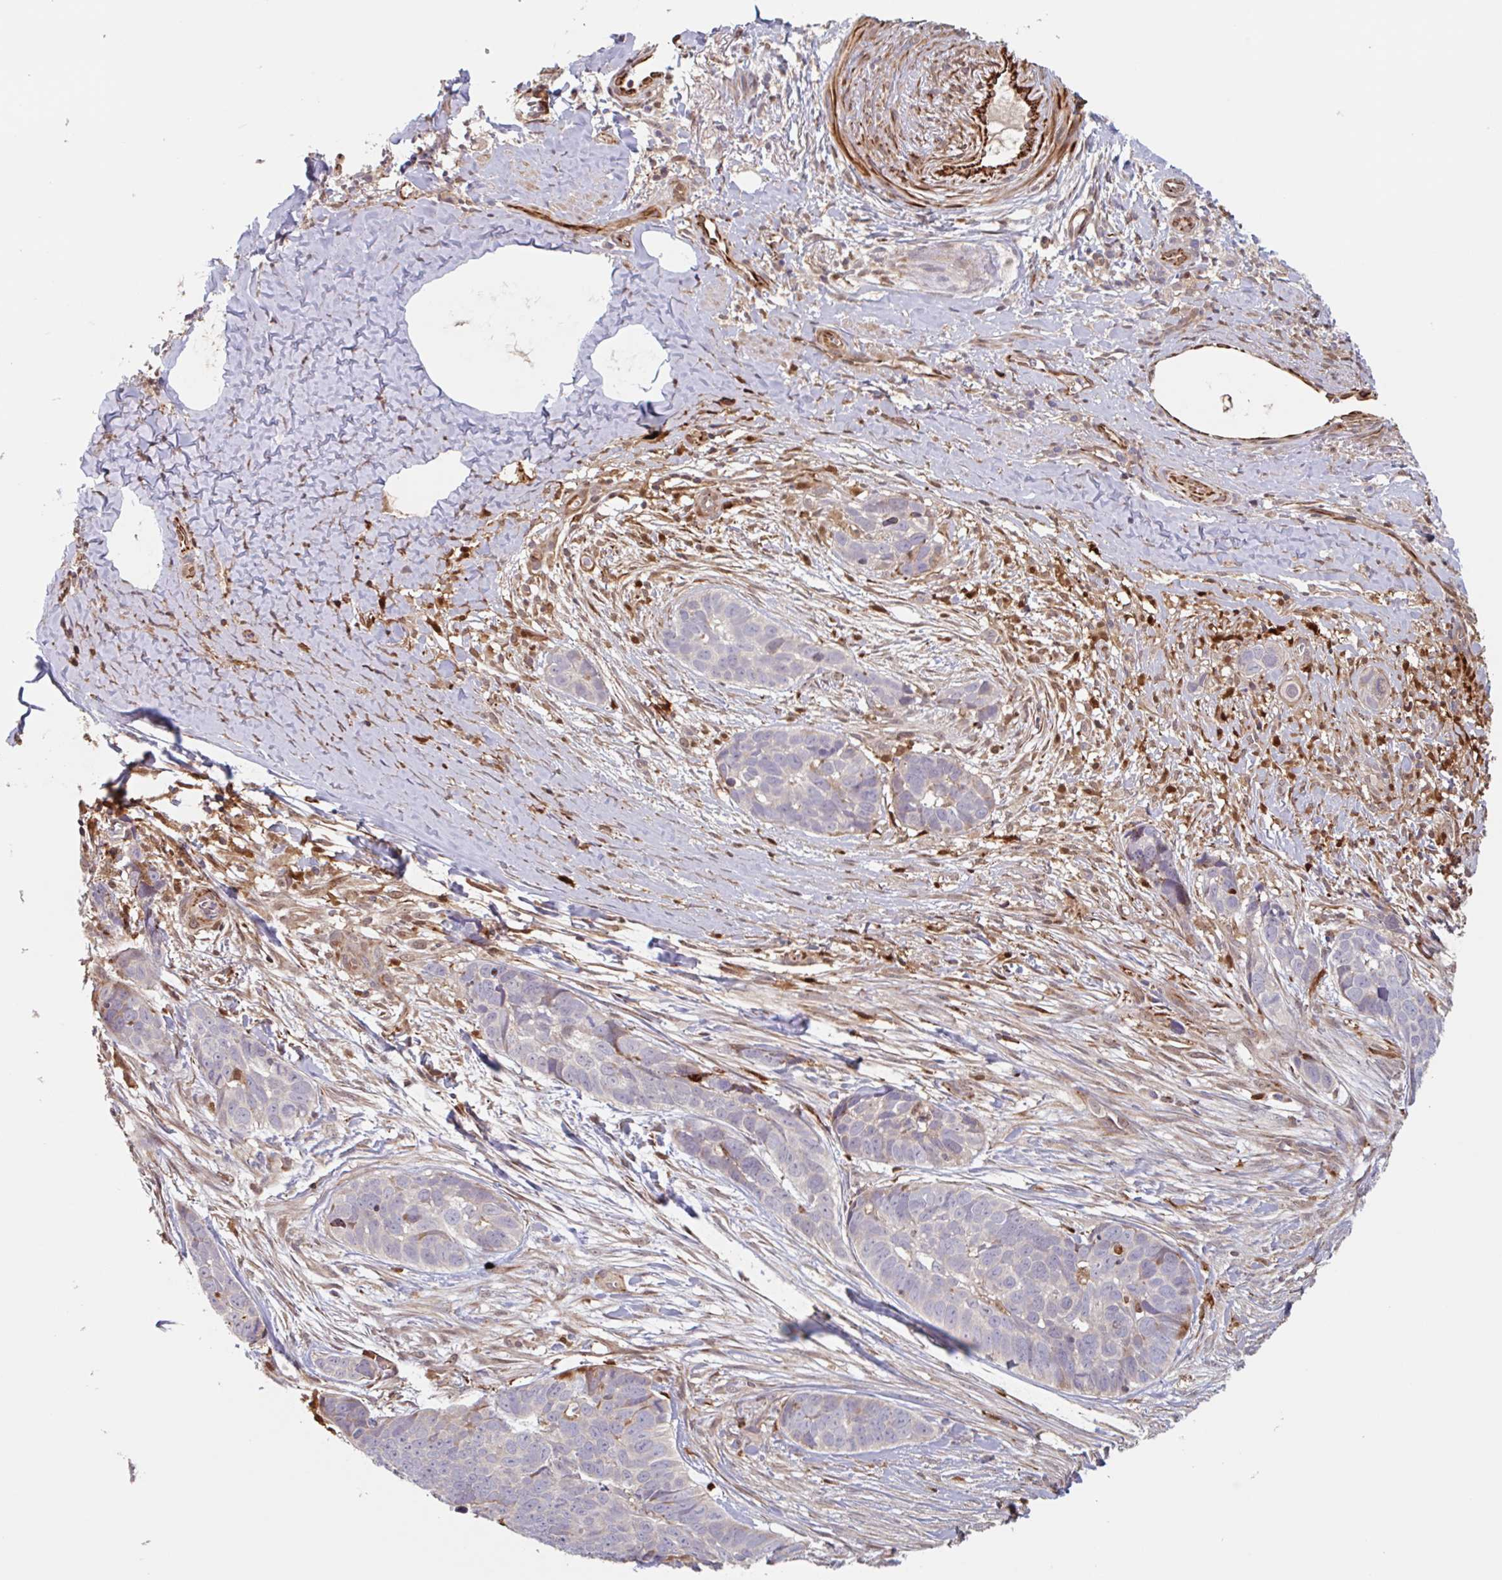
{"staining": {"intensity": "weak", "quantity": "<25%", "location": "cytoplasmic/membranous"}, "tissue": "skin cancer", "cell_type": "Tumor cells", "image_type": "cancer", "snomed": [{"axis": "morphology", "description": "Basal cell carcinoma"}, {"axis": "topography", "description": "Skin"}], "caption": "This is an immunohistochemistry (IHC) image of human skin cancer (basal cell carcinoma). There is no staining in tumor cells.", "gene": "NUB1", "patient": {"sex": "female", "age": 82}}